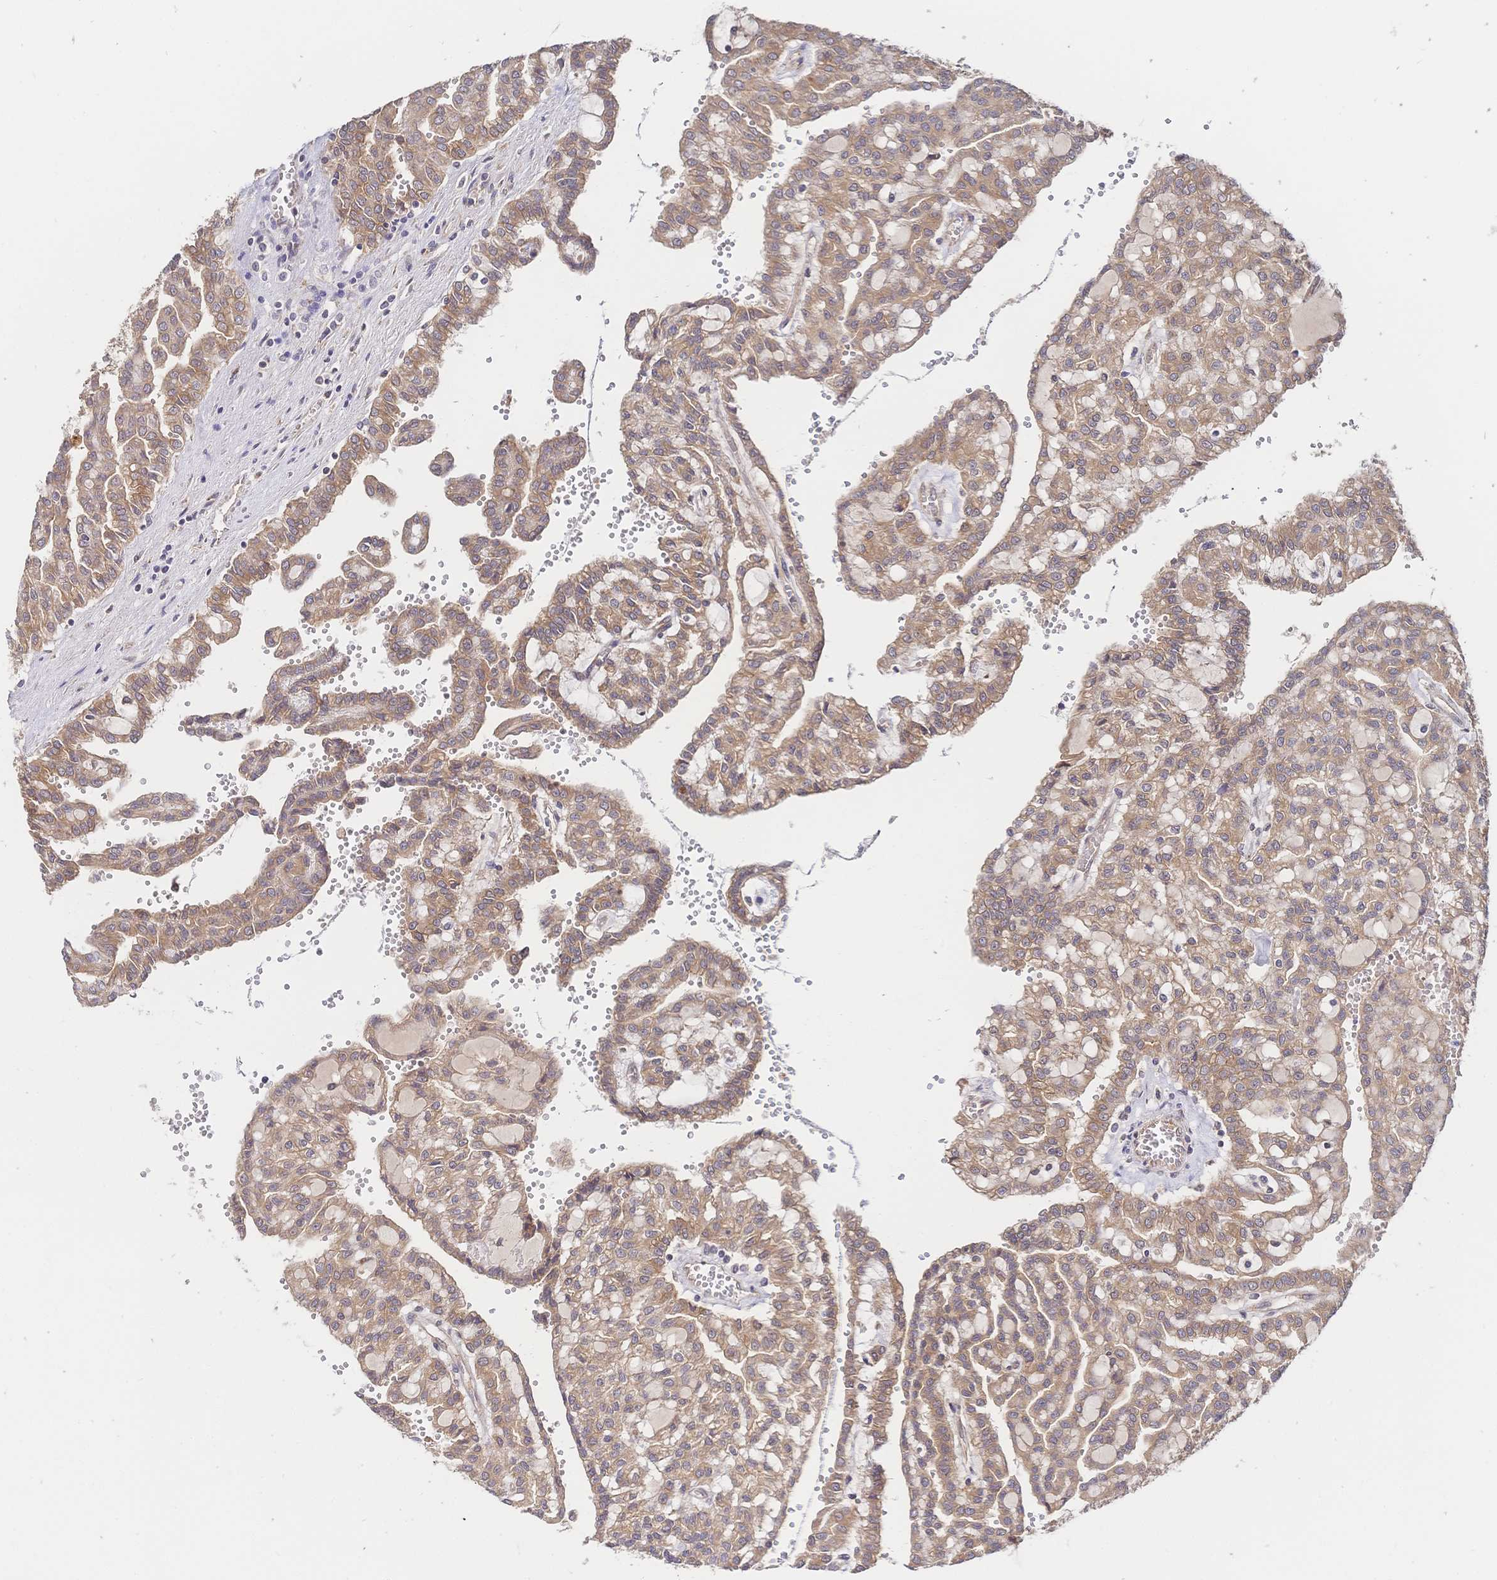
{"staining": {"intensity": "moderate", "quantity": ">75%", "location": "cytoplasmic/membranous"}, "tissue": "renal cancer", "cell_type": "Tumor cells", "image_type": "cancer", "snomed": [{"axis": "morphology", "description": "Adenocarcinoma, NOS"}, {"axis": "topography", "description": "Kidney"}], "caption": "Adenocarcinoma (renal) tissue exhibits moderate cytoplasmic/membranous staining in approximately >75% of tumor cells Nuclei are stained in blue.", "gene": "LMO4", "patient": {"sex": "male", "age": 63}}